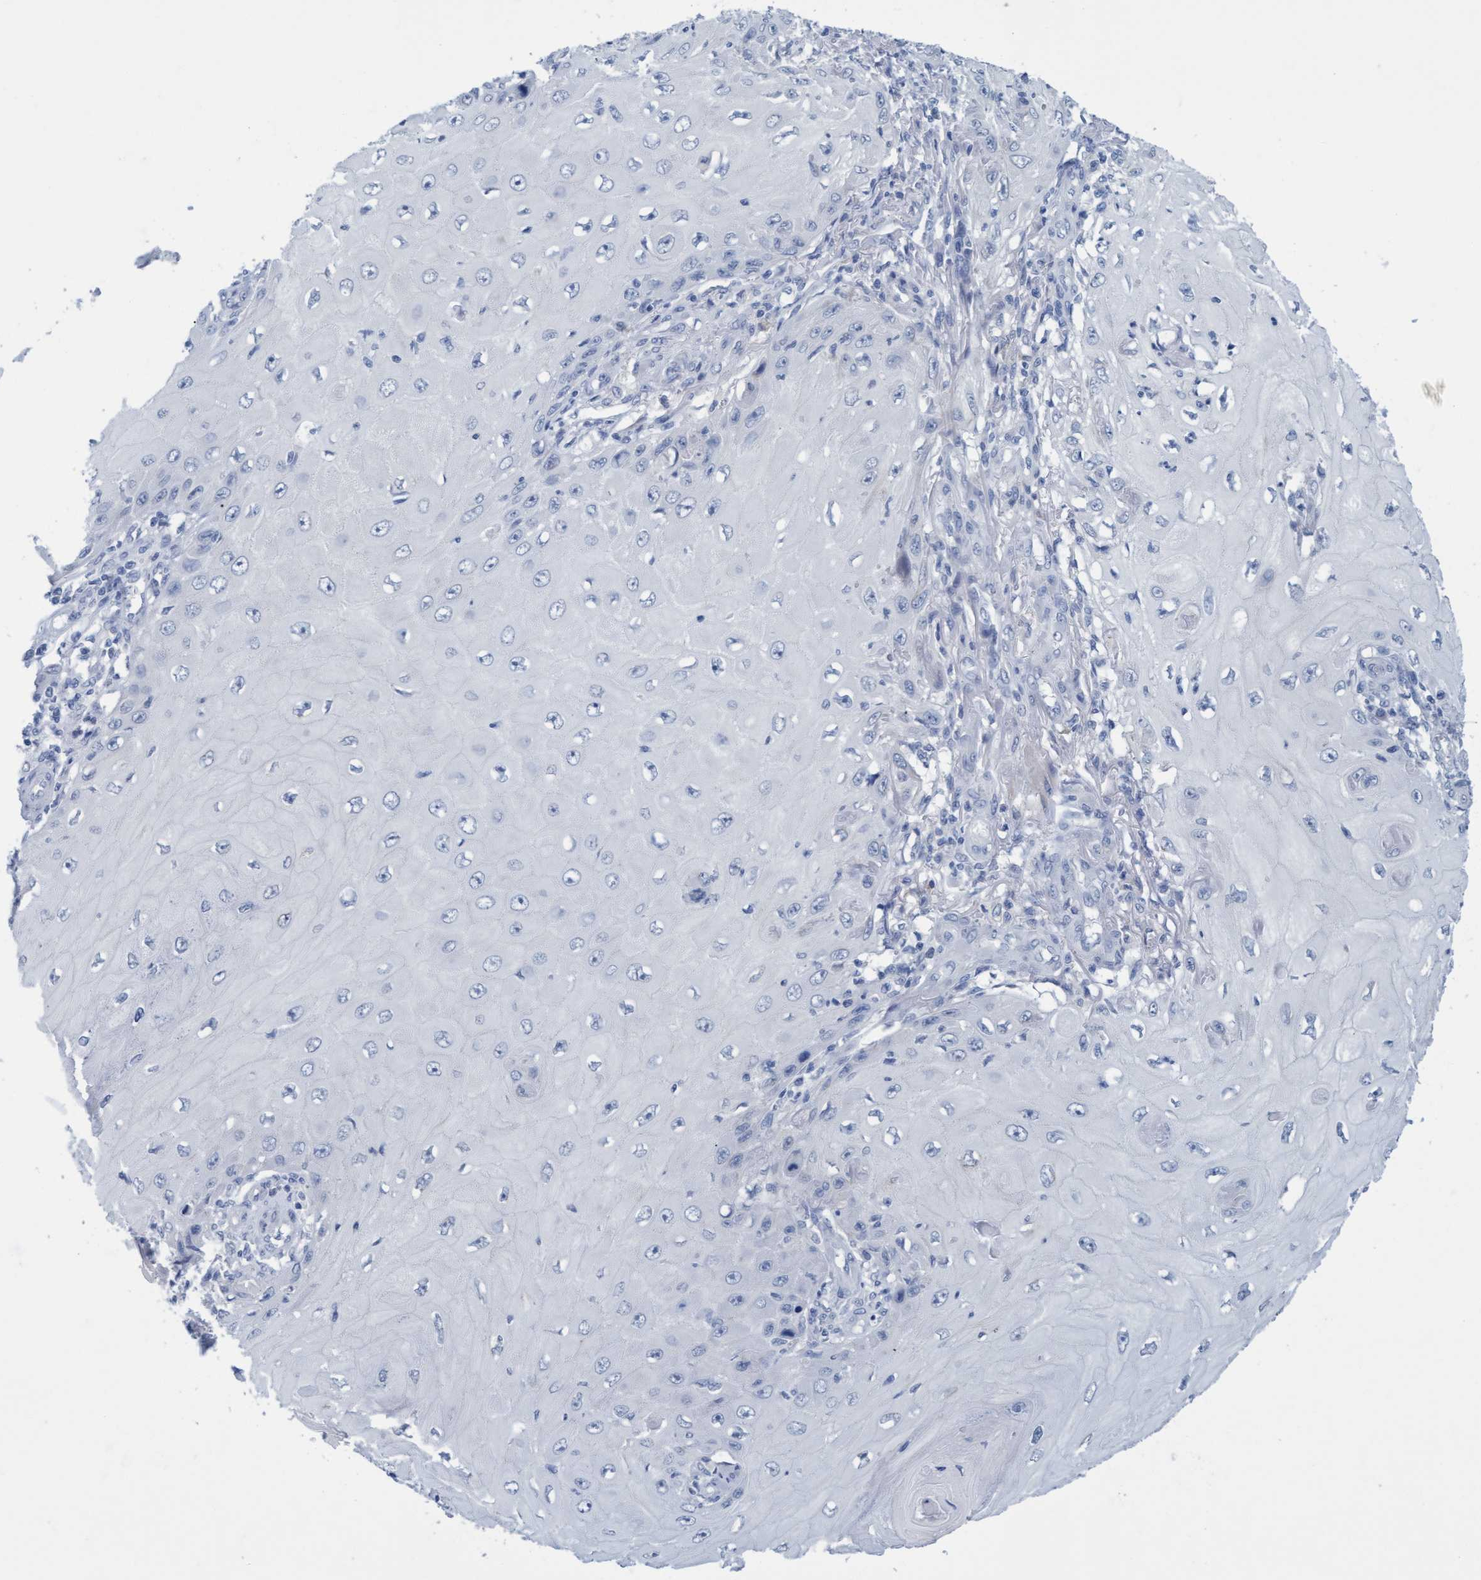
{"staining": {"intensity": "negative", "quantity": "none", "location": "none"}, "tissue": "skin cancer", "cell_type": "Tumor cells", "image_type": "cancer", "snomed": [{"axis": "morphology", "description": "Squamous cell carcinoma, NOS"}, {"axis": "topography", "description": "Skin"}], "caption": "A high-resolution micrograph shows IHC staining of skin cancer, which displays no significant staining in tumor cells. The staining was performed using DAB (3,3'-diaminobenzidine) to visualize the protein expression in brown, while the nuclei were stained in blue with hematoxylin (Magnification: 20x).", "gene": "SSTR3", "patient": {"sex": "female", "age": 73}}